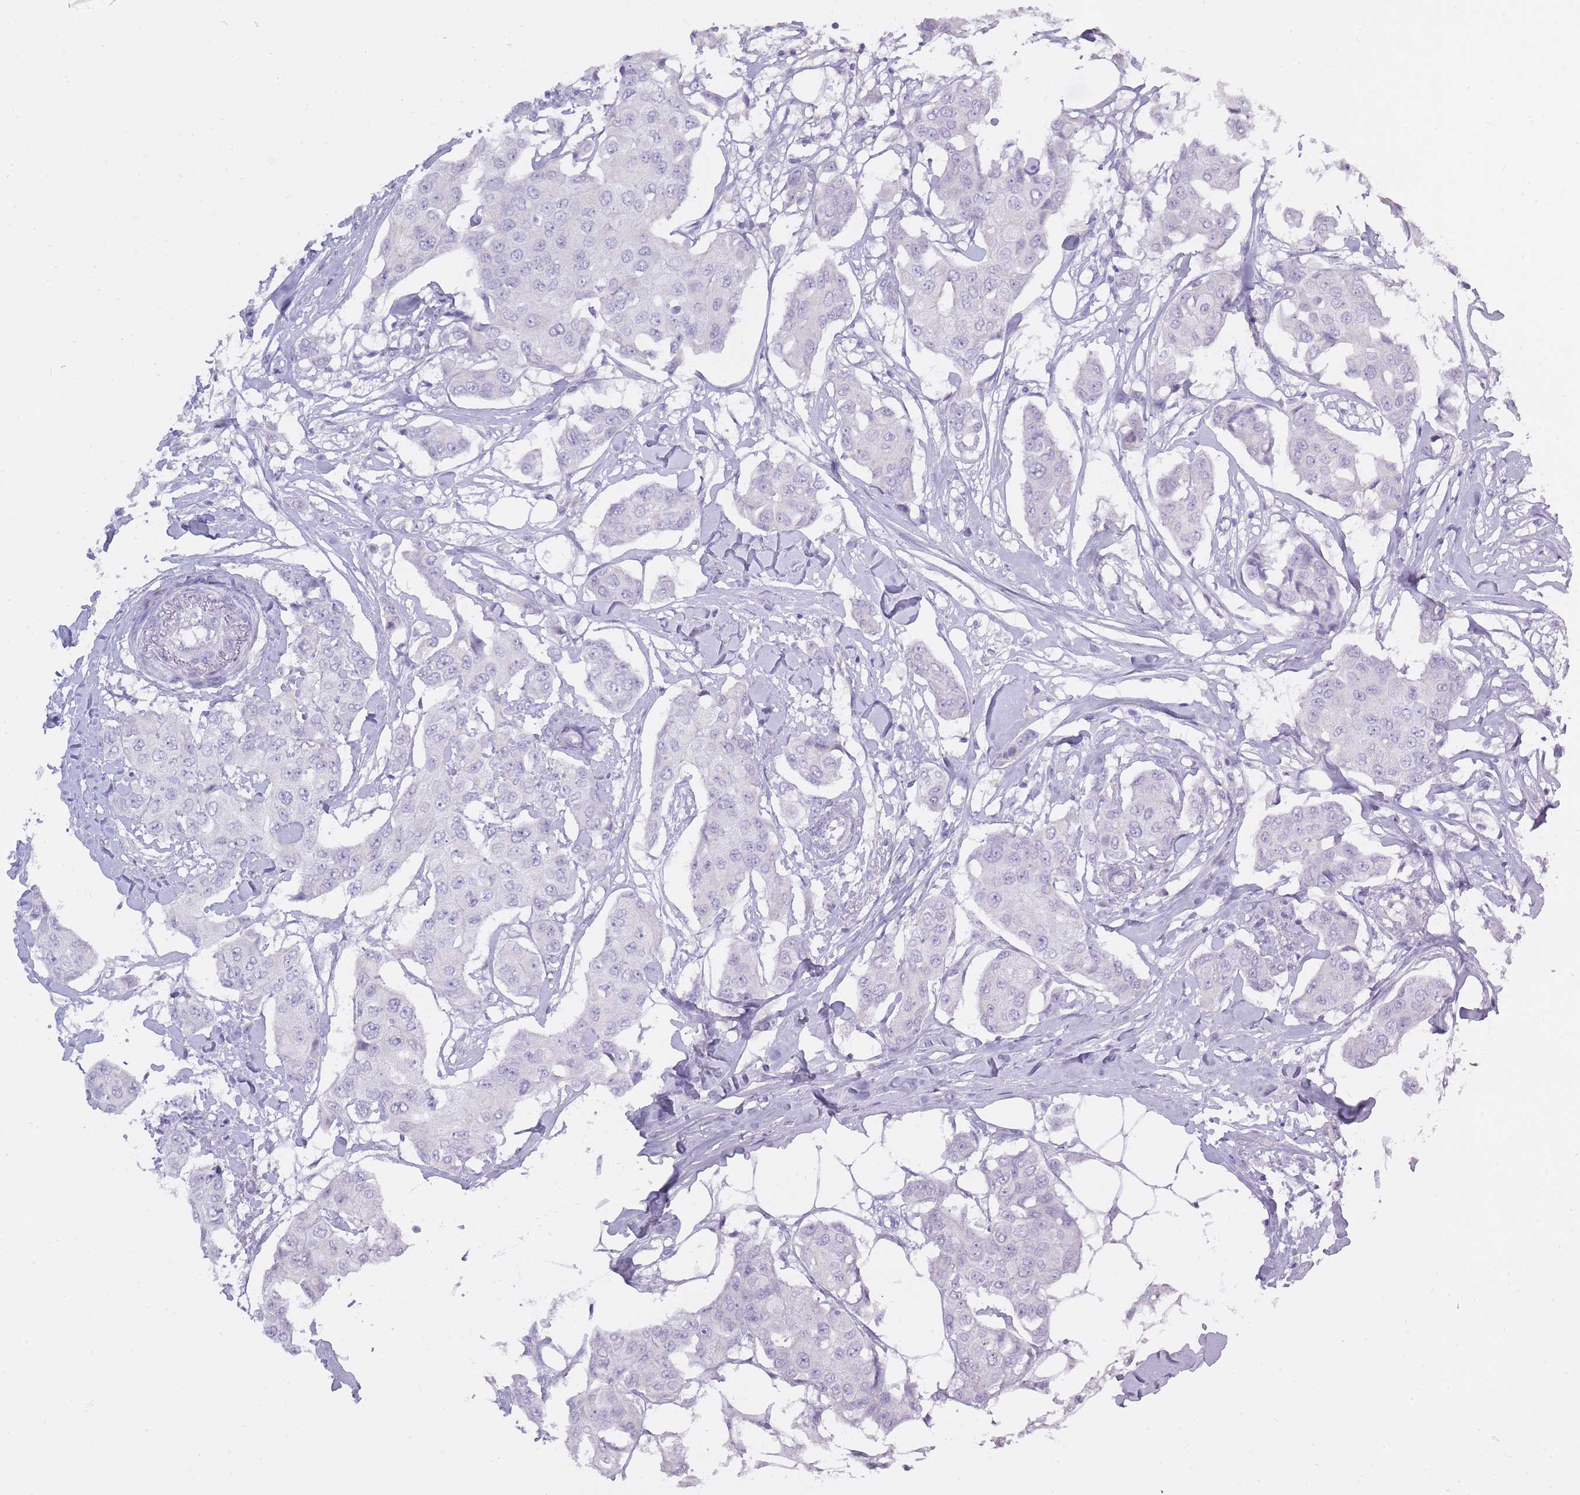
{"staining": {"intensity": "negative", "quantity": "none", "location": "none"}, "tissue": "breast cancer", "cell_type": "Tumor cells", "image_type": "cancer", "snomed": [{"axis": "morphology", "description": "Duct carcinoma"}, {"axis": "topography", "description": "Breast"}, {"axis": "topography", "description": "Lymph node"}], "caption": "Immunohistochemistry (IHC) histopathology image of breast cancer stained for a protein (brown), which demonstrates no expression in tumor cells.", "gene": "BDKRB2", "patient": {"sex": "female", "age": 80}}